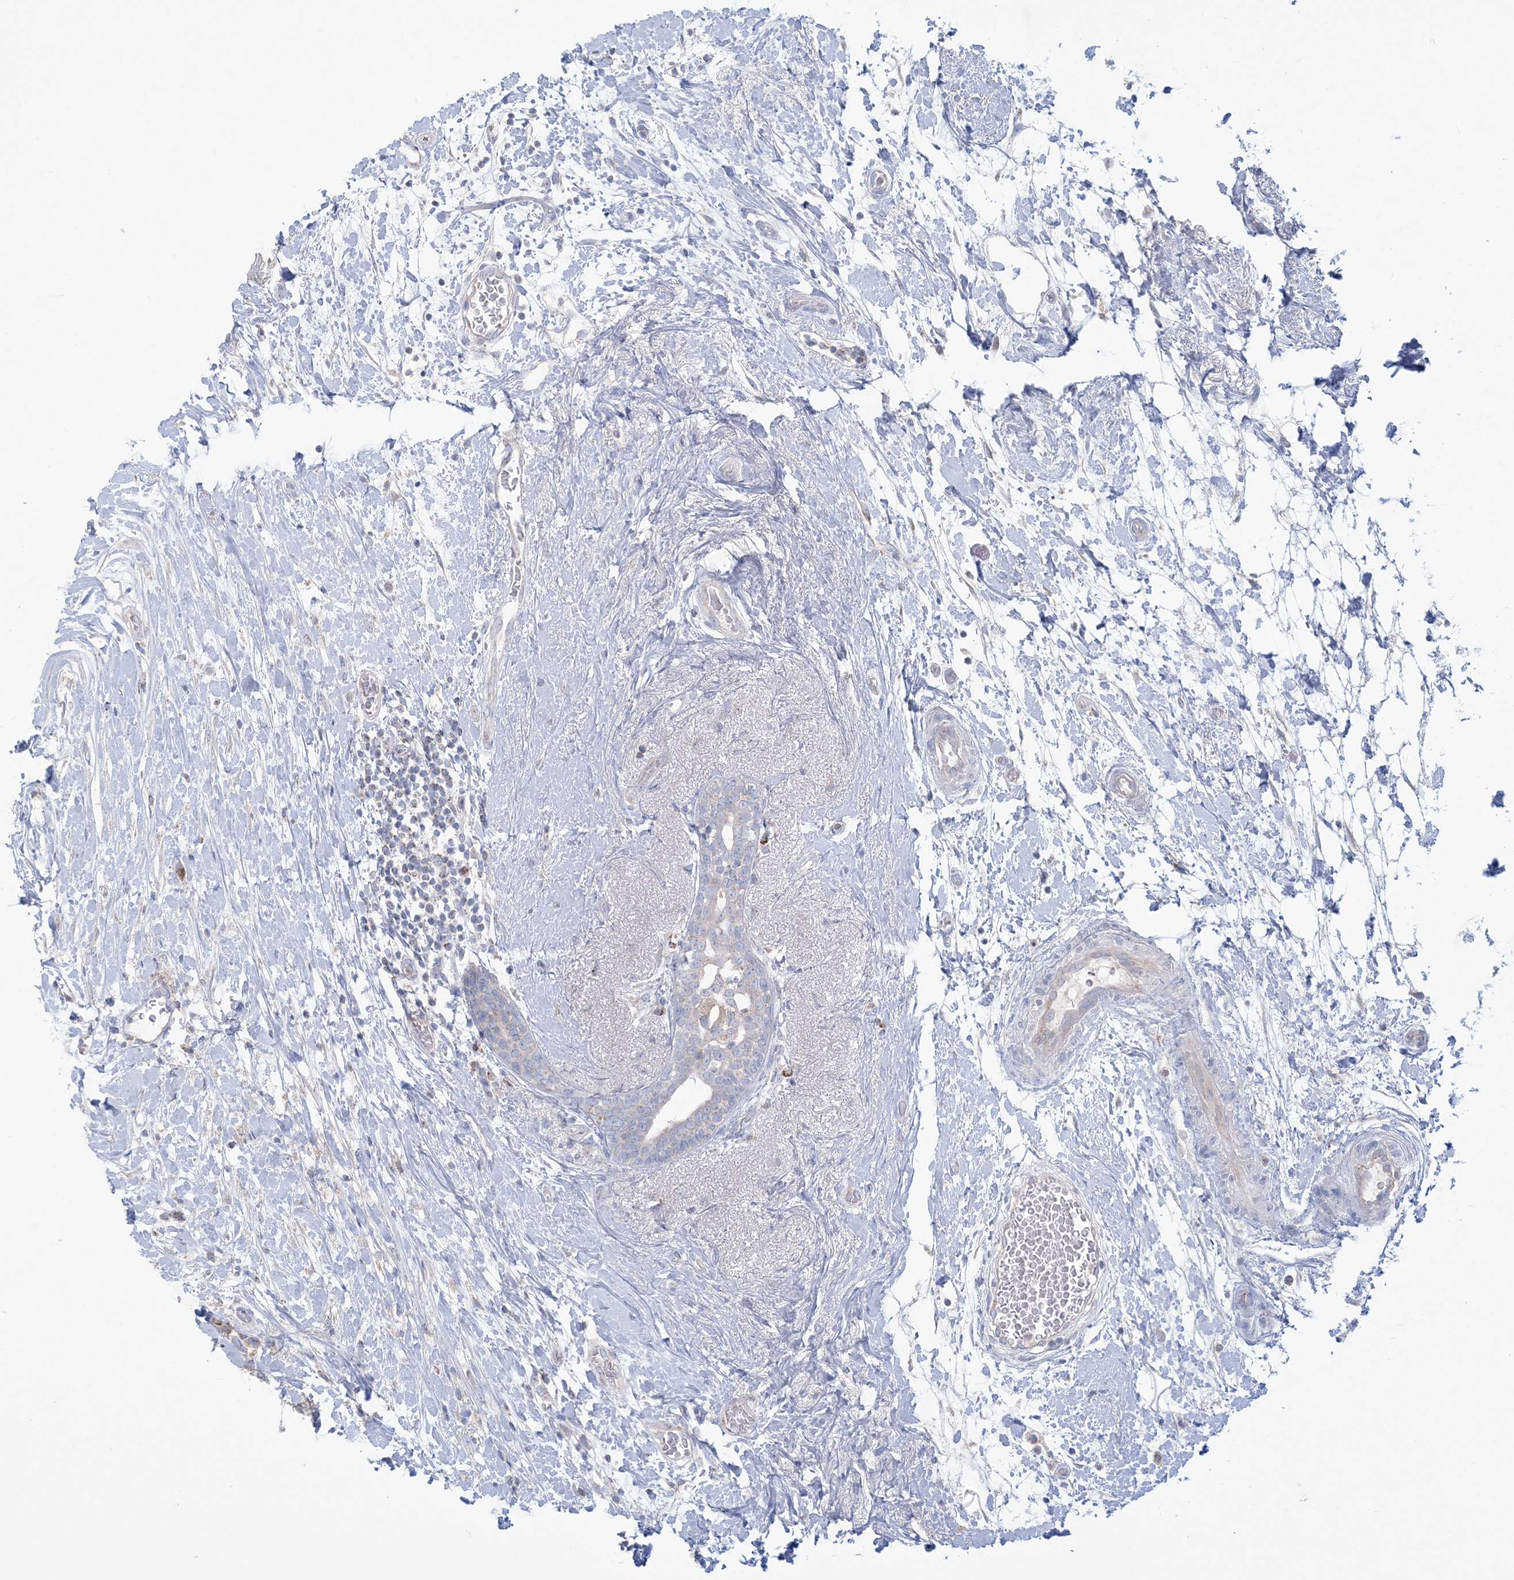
{"staining": {"intensity": "negative", "quantity": "none", "location": "none"}, "tissue": "breast cancer", "cell_type": "Tumor cells", "image_type": "cancer", "snomed": [{"axis": "morphology", "description": "Duct carcinoma"}, {"axis": "topography", "description": "Breast"}], "caption": "High magnification brightfield microscopy of breast cancer stained with DAB (3,3'-diaminobenzidine) (brown) and counterstained with hematoxylin (blue): tumor cells show no significant staining.", "gene": "KCTD6", "patient": {"sex": "female", "age": 62}}